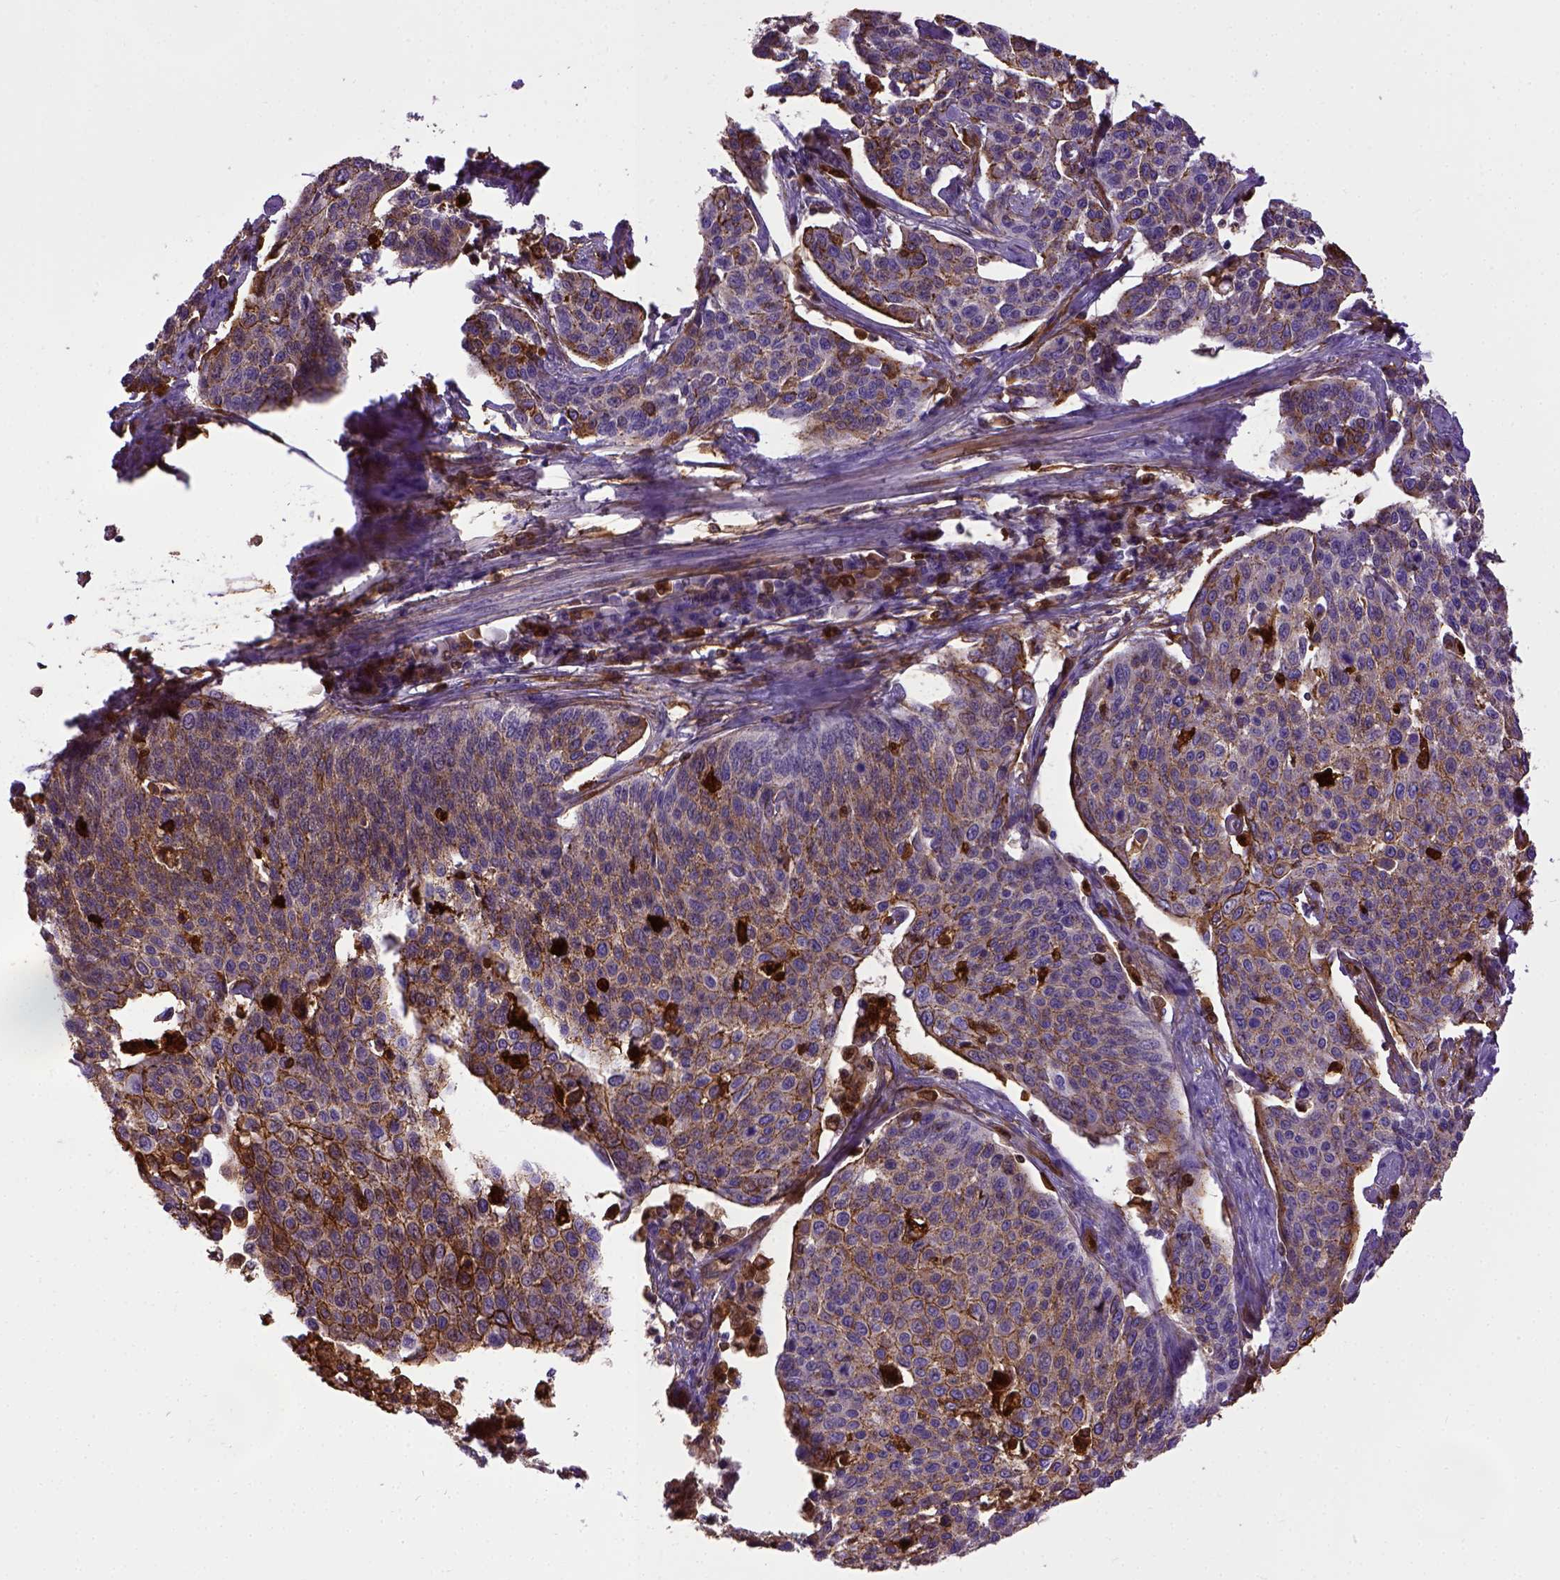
{"staining": {"intensity": "moderate", "quantity": "25%-75%", "location": "cytoplasmic/membranous"}, "tissue": "cervical cancer", "cell_type": "Tumor cells", "image_type": "cancer", "snomed": [{"axis": "morphology", "description": "Squamous cell carcinoma, NOS"}, {"axis": "topography", "description": "Cervix"}], "caption": "Protein staining shows moderate cytoplasmic/membranous staining in approximately 25%-75% of tumor cells in cervical cancer.", "gene": "CDH1", "patient": {"sex": "female", "age": 34}}